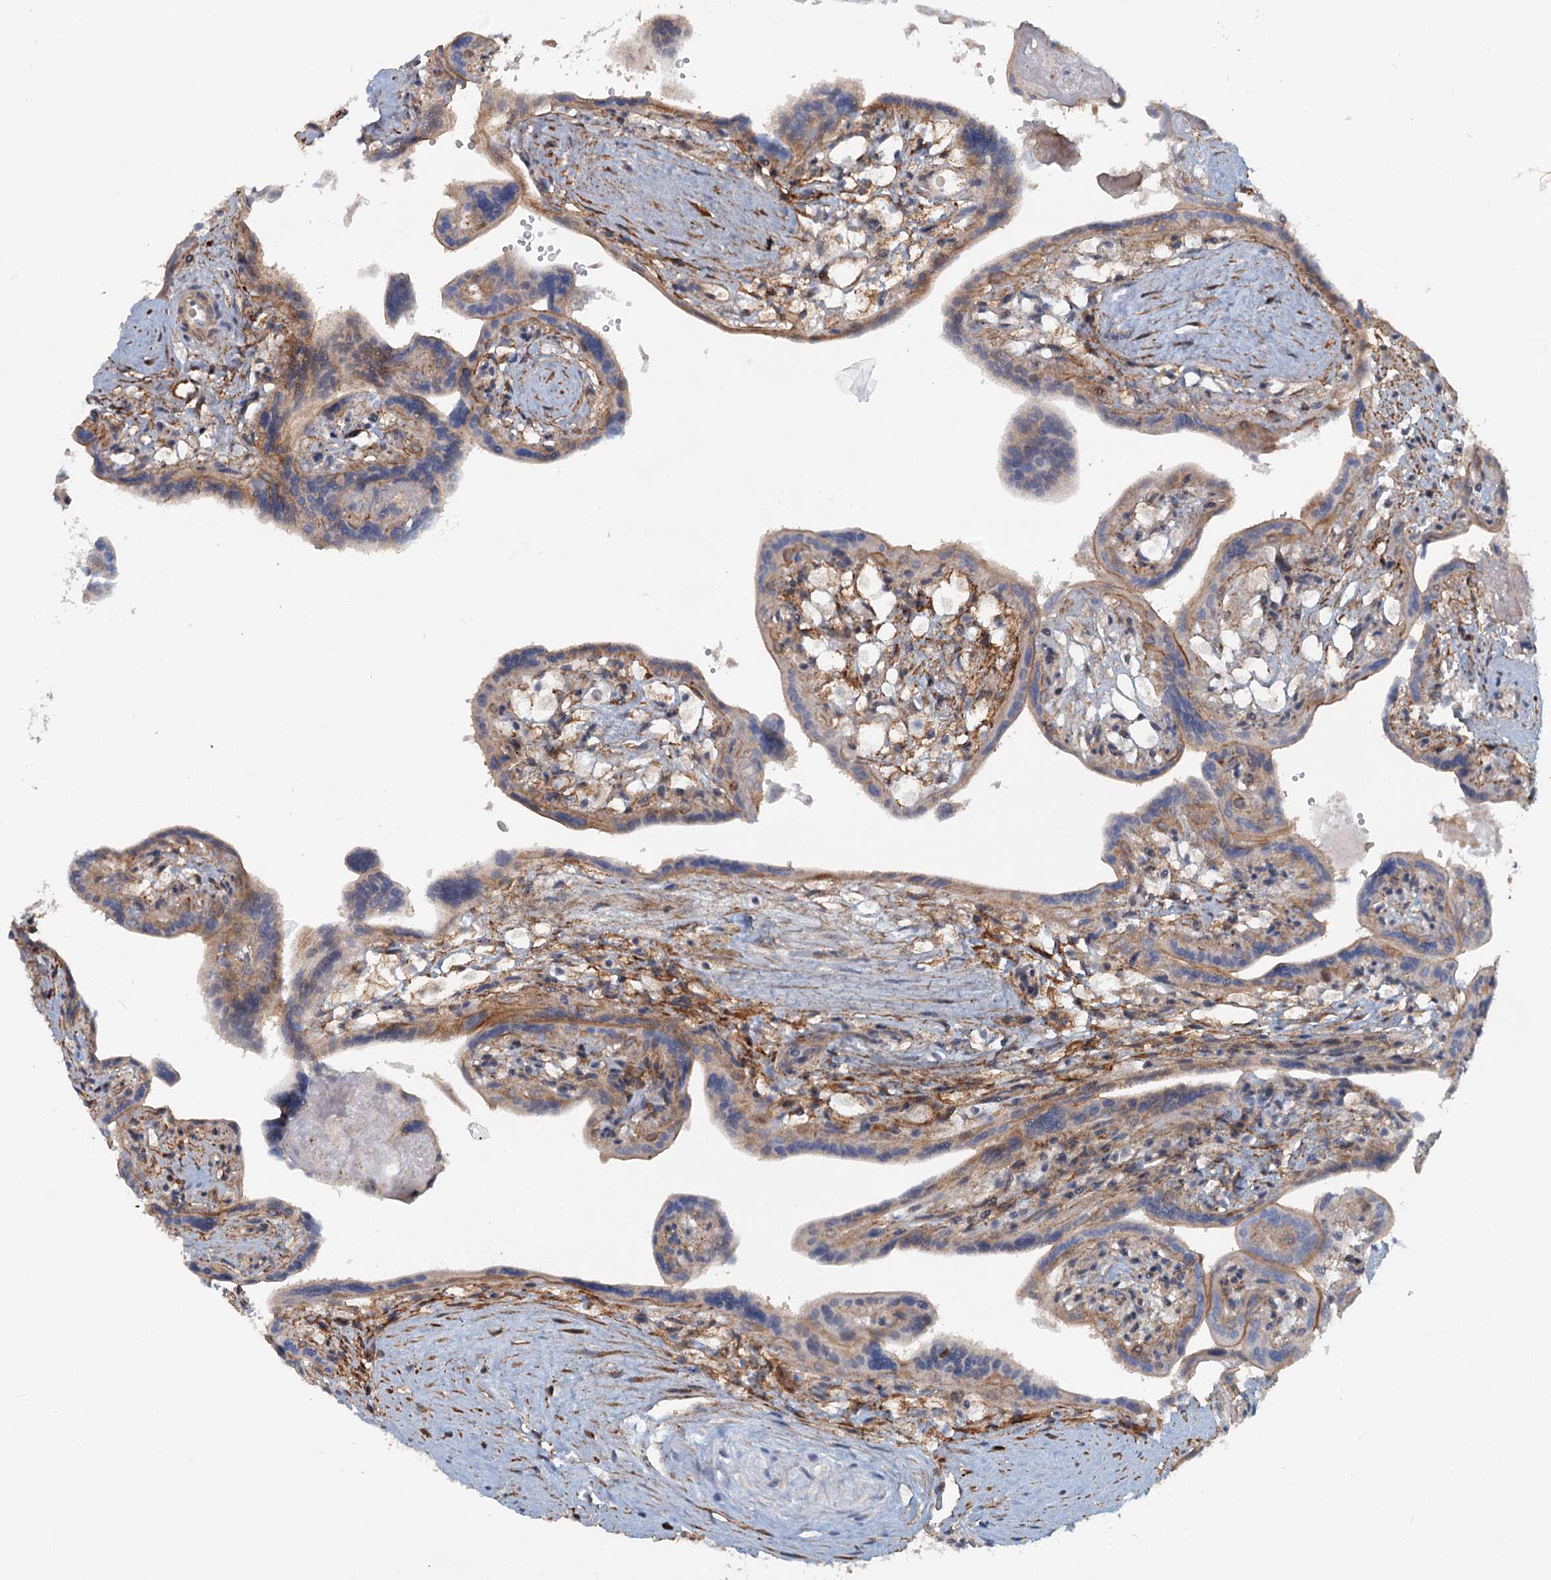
{"staining": {"intensity": "weak", "quantity": "25%-75%", "location": "cytoplasmic/membranous"}, "tissue": "placenta", "cell_type": "Trophoblastic cells", "image_type": "normal", "snomed": [{"axis": "morphology", "description": "Normal tissue, NOS"}, {"axis": "topography", "description": "Placenta"}], "caption": "Immunohistochemical staining of normal placenta exhibits low levels of weak cytoplasmic/membranous expression in about 25%-75% of trophoblastic cells.", "gene": "TAS2R42", "patient": {"sex": "female", "age": 37}}